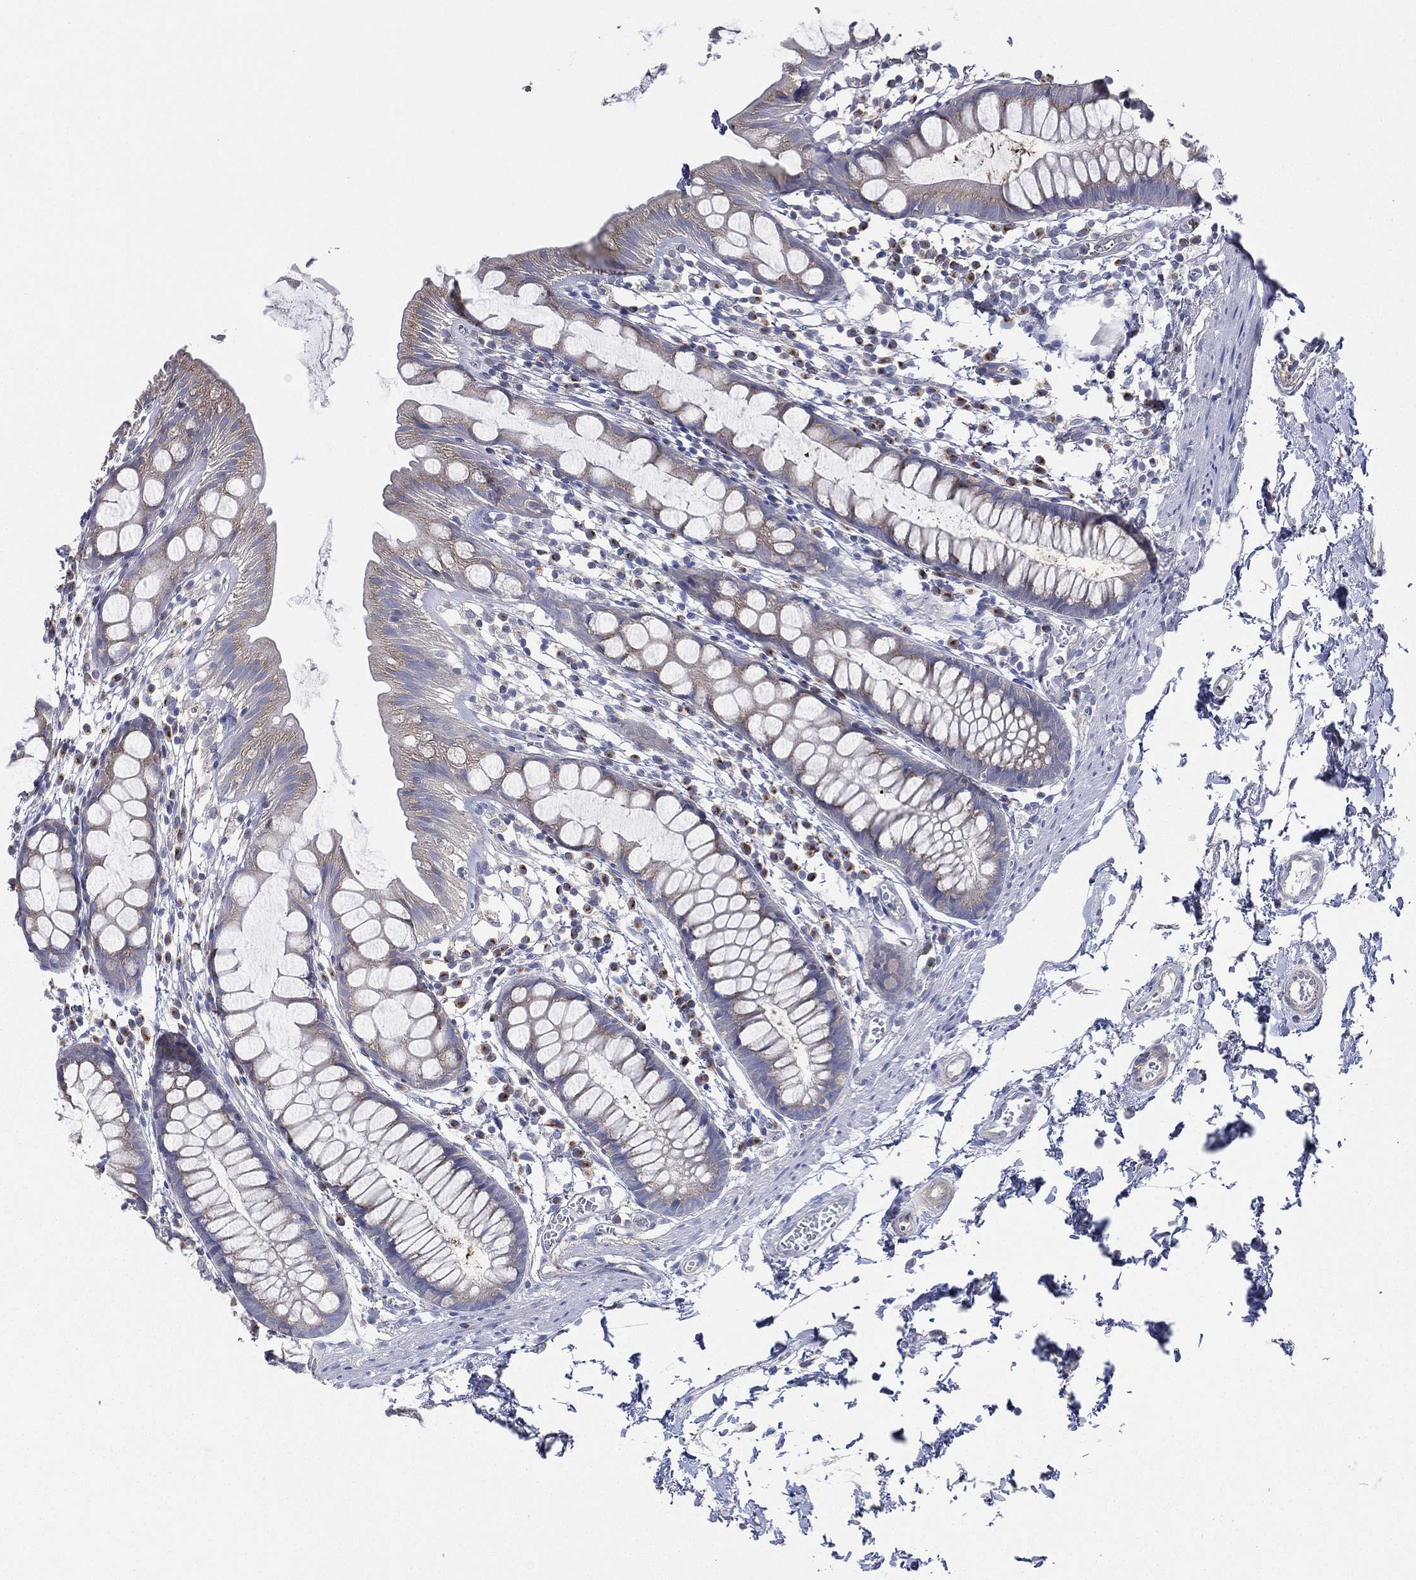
{"staining": {"intensity": "weak", "quantity": "<25%", "location": "cytoplasmic/membranous"}, "tissue": "rectum", "cell_type": "Glandular cells", "image_type": "normal", "snomed": [{"axis": "morphology", "description": "Normal tissue, NOS"}, {"axis": "topography", "description": "Rectum"}], "caption": "An immunohistochemistry (IHC) image of benign rectum is shown. There is no staining in glandular cells of rectum.", "gene": "ATP8A2", "patient": {"sex": "male", "age": 57}}